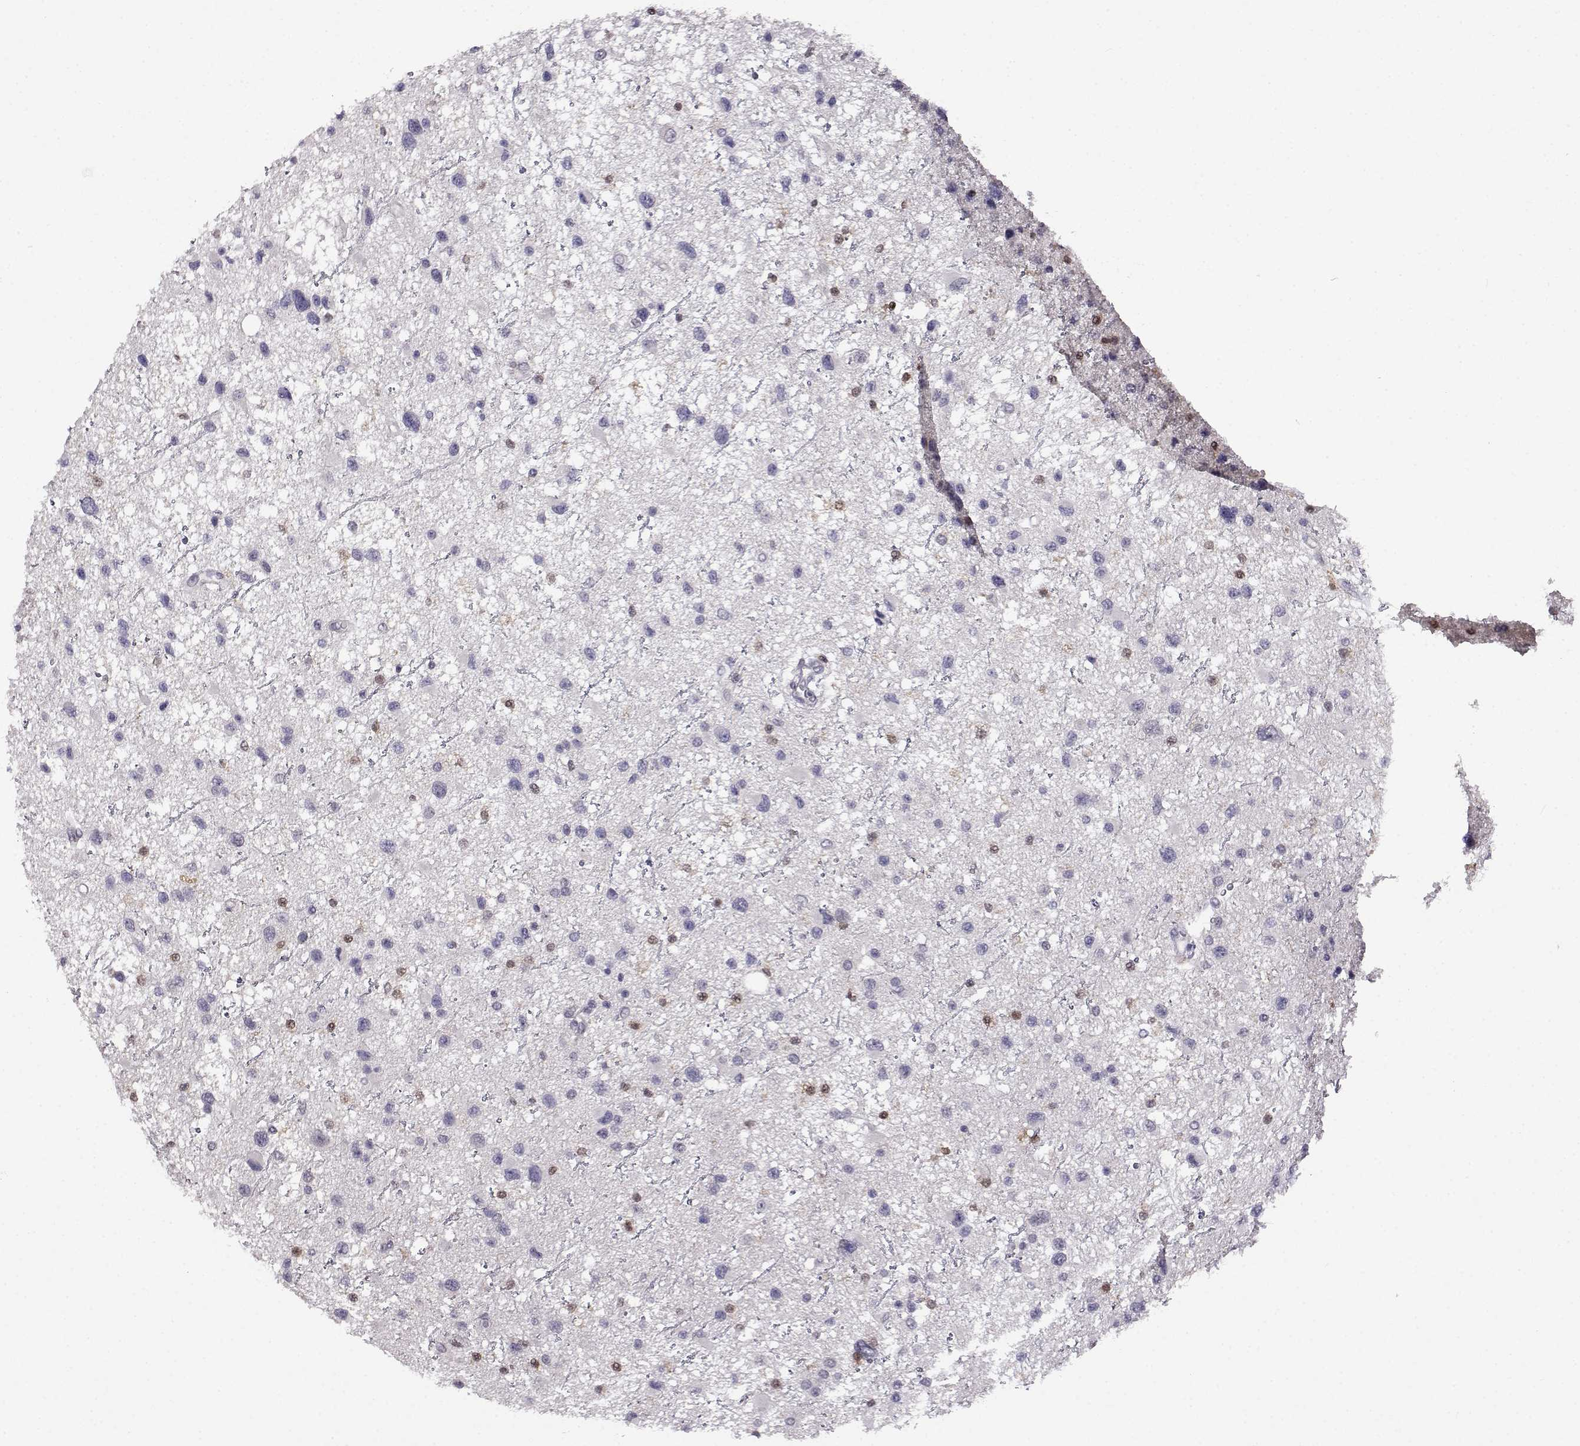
{"staining": {"intensity": "weak", "quantity": "<25%", "location": "cytoplasmic/membranous,nuclear"}, "tissue": "glioma", "cell_type": "Tumor cells", "image_type": "cancer", "snomed": [{"axis": "morphology", "description": "Glioma, malignant, Low grade"}, {"axis": "topography", "description": "Brain"}], "caption": "A photomicrograph of glioma stained for a protein exhibits no brown staining in tumor cells.", "gene": "AKR1B1", "patient": {"sex": "female", "age": 32}}